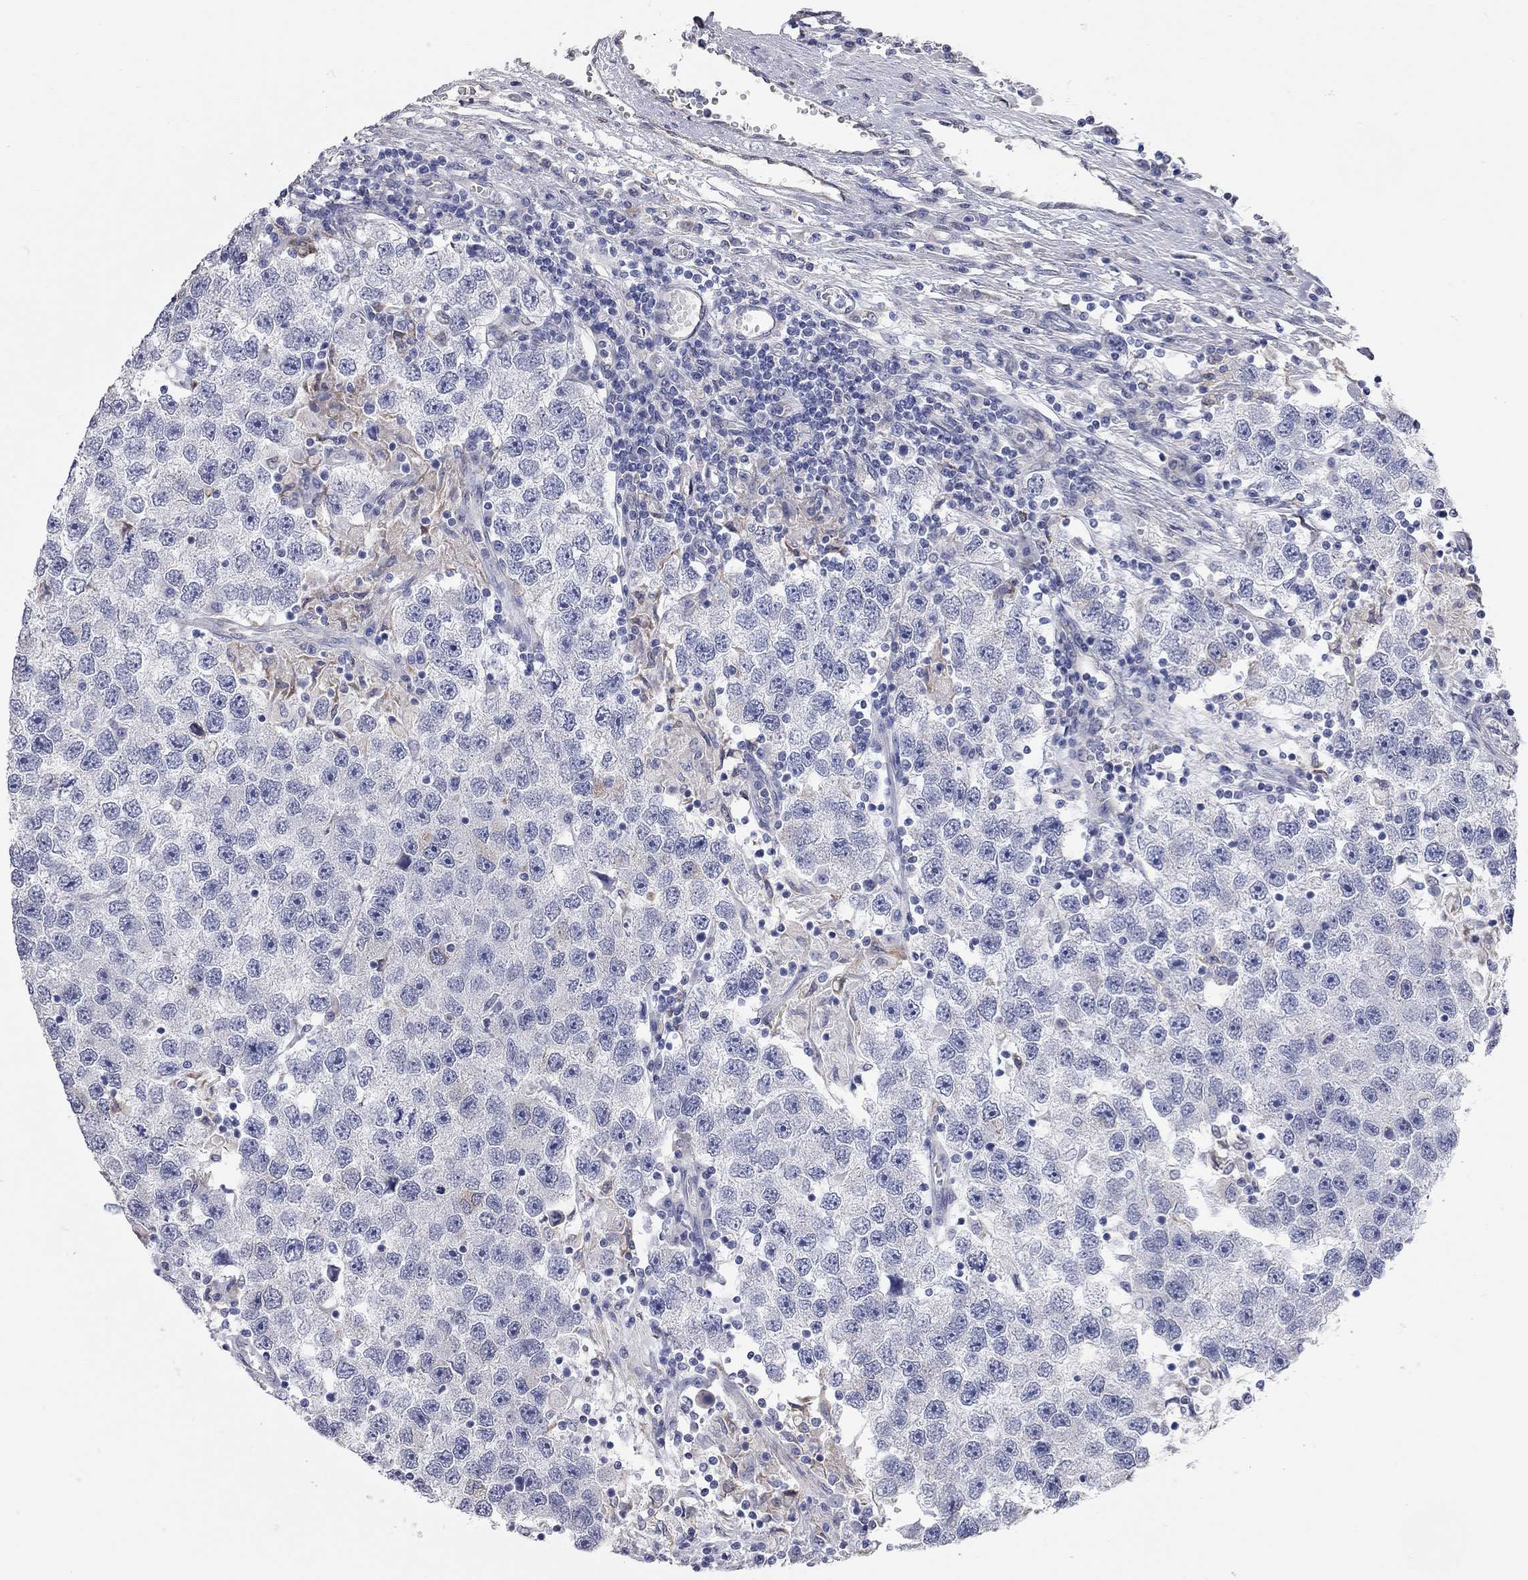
{"staining": {"intensity": "negative", "quantity": "none", "location": "none"}, "tissue": "testis cancer", "cell_type": "Tumor cells", "image_type": "cancer", "snomed": [{"axis": "morphology", "description": "Seminoma, NOS"}, {"axis": "topography", "description": "Testis"}], "caption": "Immunohistochemistry (IHC) of testis cancer (seminoma) demonstrates no staining in tumor cells.", "gene": "XAGE2", "patient": {"sex": "male", "age": 26}}